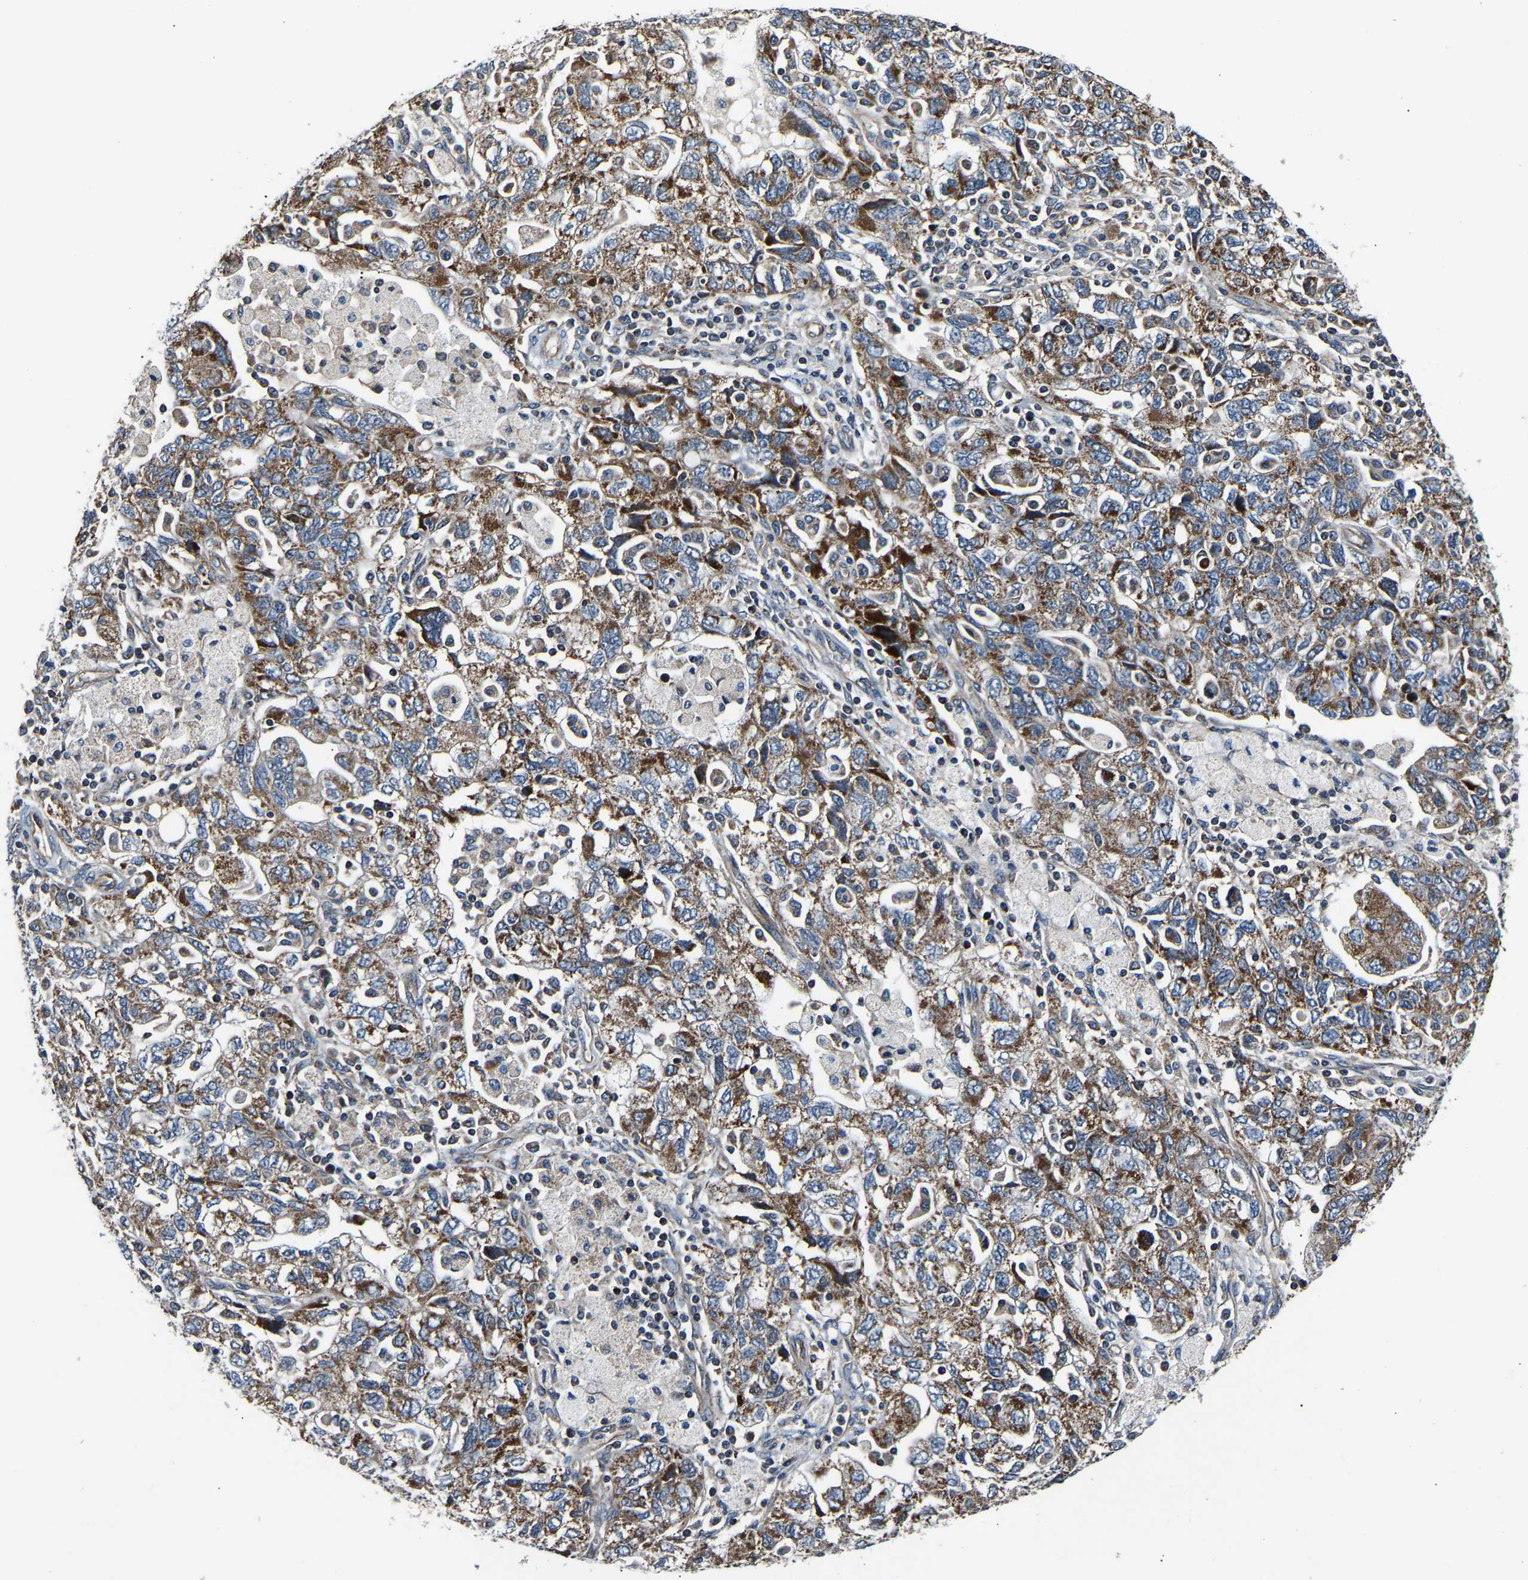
{"staining": {"intensity": "moderate", "quantity": ">75%", "location": "cytoplasmic/membranous"}, "tissue": "ovarian cancer", "cell_type": "Tumor cells", "image_type": "cancer", "snomed": [{"axis": "morphology", "description": "Carcinoma, NOS"}, {"axis": "morphology", "description": "Cystadenocarcinoma, serous, NOS"}, {"axis": "topography", "description": "Ovary"}], "caption": "Ovarian carcinoma stained for a protein (brown) exhibits moderate cytoplasmic/membranous positive positivity in approximately >75% of tumor cells.", "gene": "GGCT", "patient": {"sex": "female", "age": 69}}